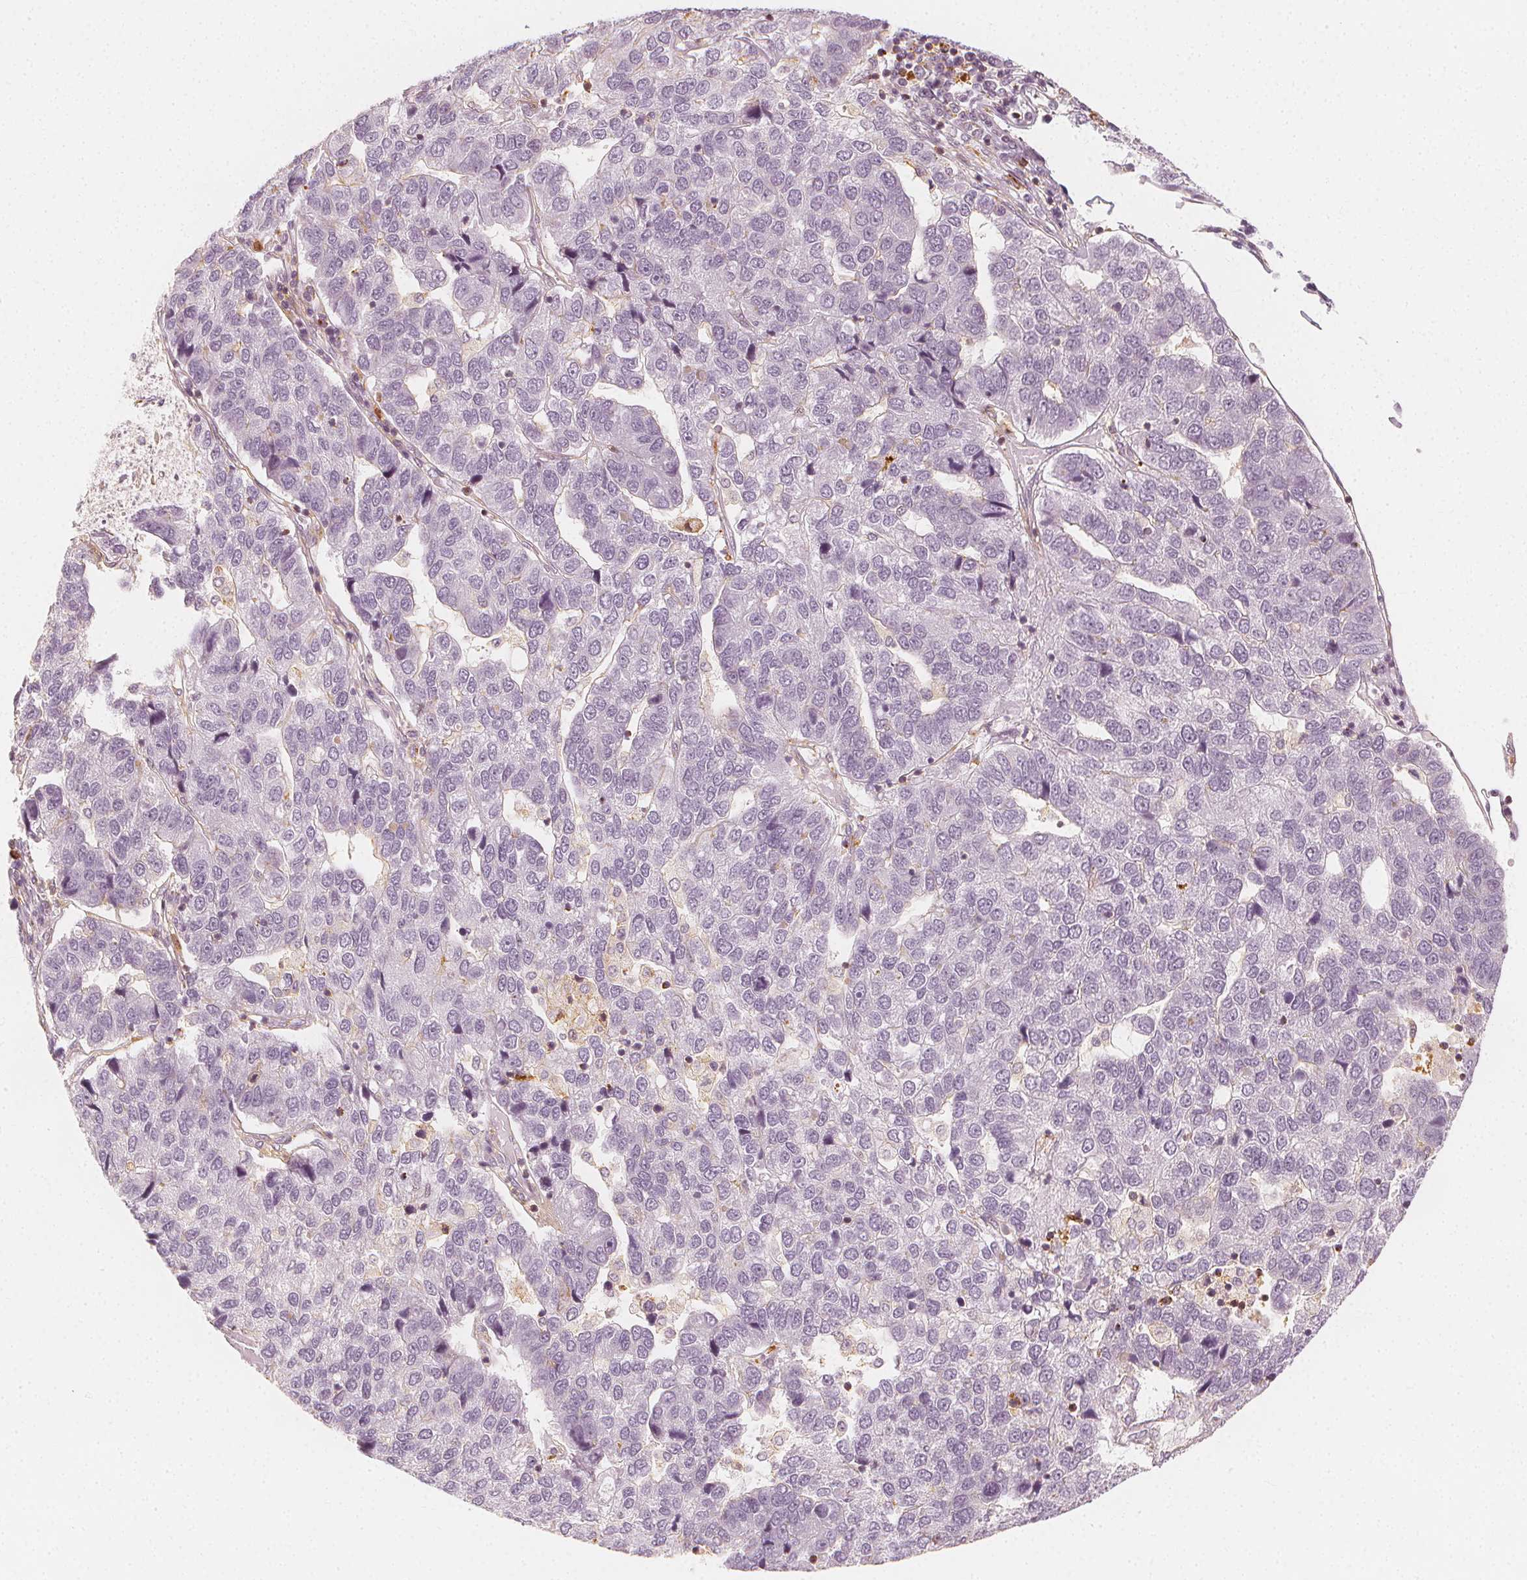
{"staining": {"intensity": "negative", "quantity": "none", "location": "none"}, "tissue": "pancreatic cancer", "cell_type": "Tumor cells", "image_type": "cancer", "snomed": [{"axis": "morphology", "description": "Adenocarcinoma, NOS"}, {"axis": "topography", "description": "Pancreas"}], "caption": "Photomicrograph shows no protein positivity in tumor cells of pancreatic cancer (adenocarcinoma) tissue. (DAB immunohistochemistry (IHC), high magnification).", "gene": "ARHGAP26", "patient": {"sex": "female", "age": 61}}